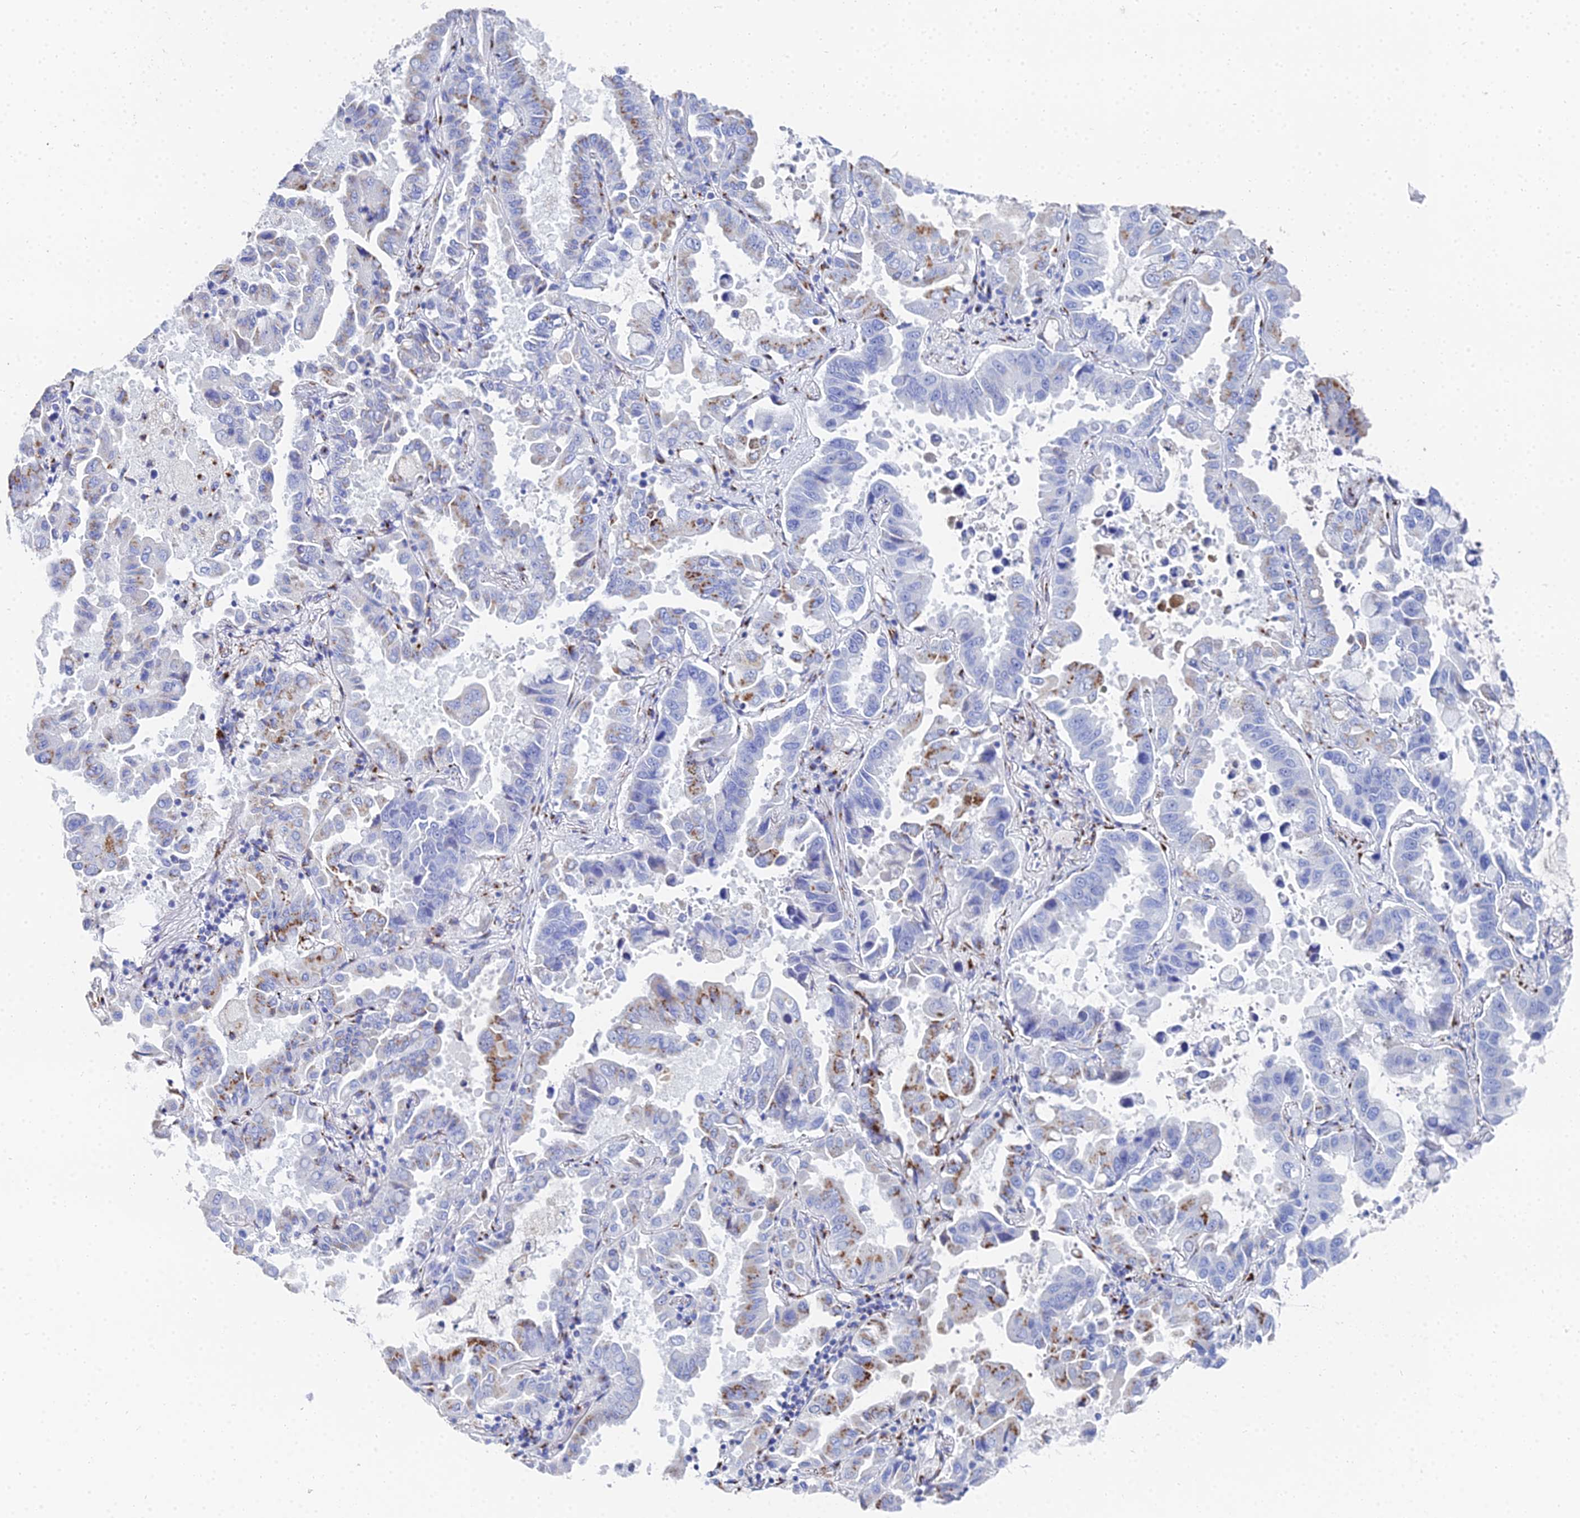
{"staining": {"intensity": "moderate", "quantity": "<25%", "location": "cytoplasmic/membranous"}, "tissue": "lung cancer", "cell_type": "Tumor cells", "image_type": "cancer", "snomed": [{"axis": "morphology", "description": "Adenocarcinoma, NOS"}, {"axis": "topography", "description": "Lung"}], "caption": "DAB (3,3'-diaminobenzidine) immunohistochemical staining of adenocarcinoma (lung) reveals moderate cytoplasmic/membranous protein staining in about <25% of tumor cells.", "gene": "ENSG00000268674", "patient": {"sex": "male", "age": 64}}